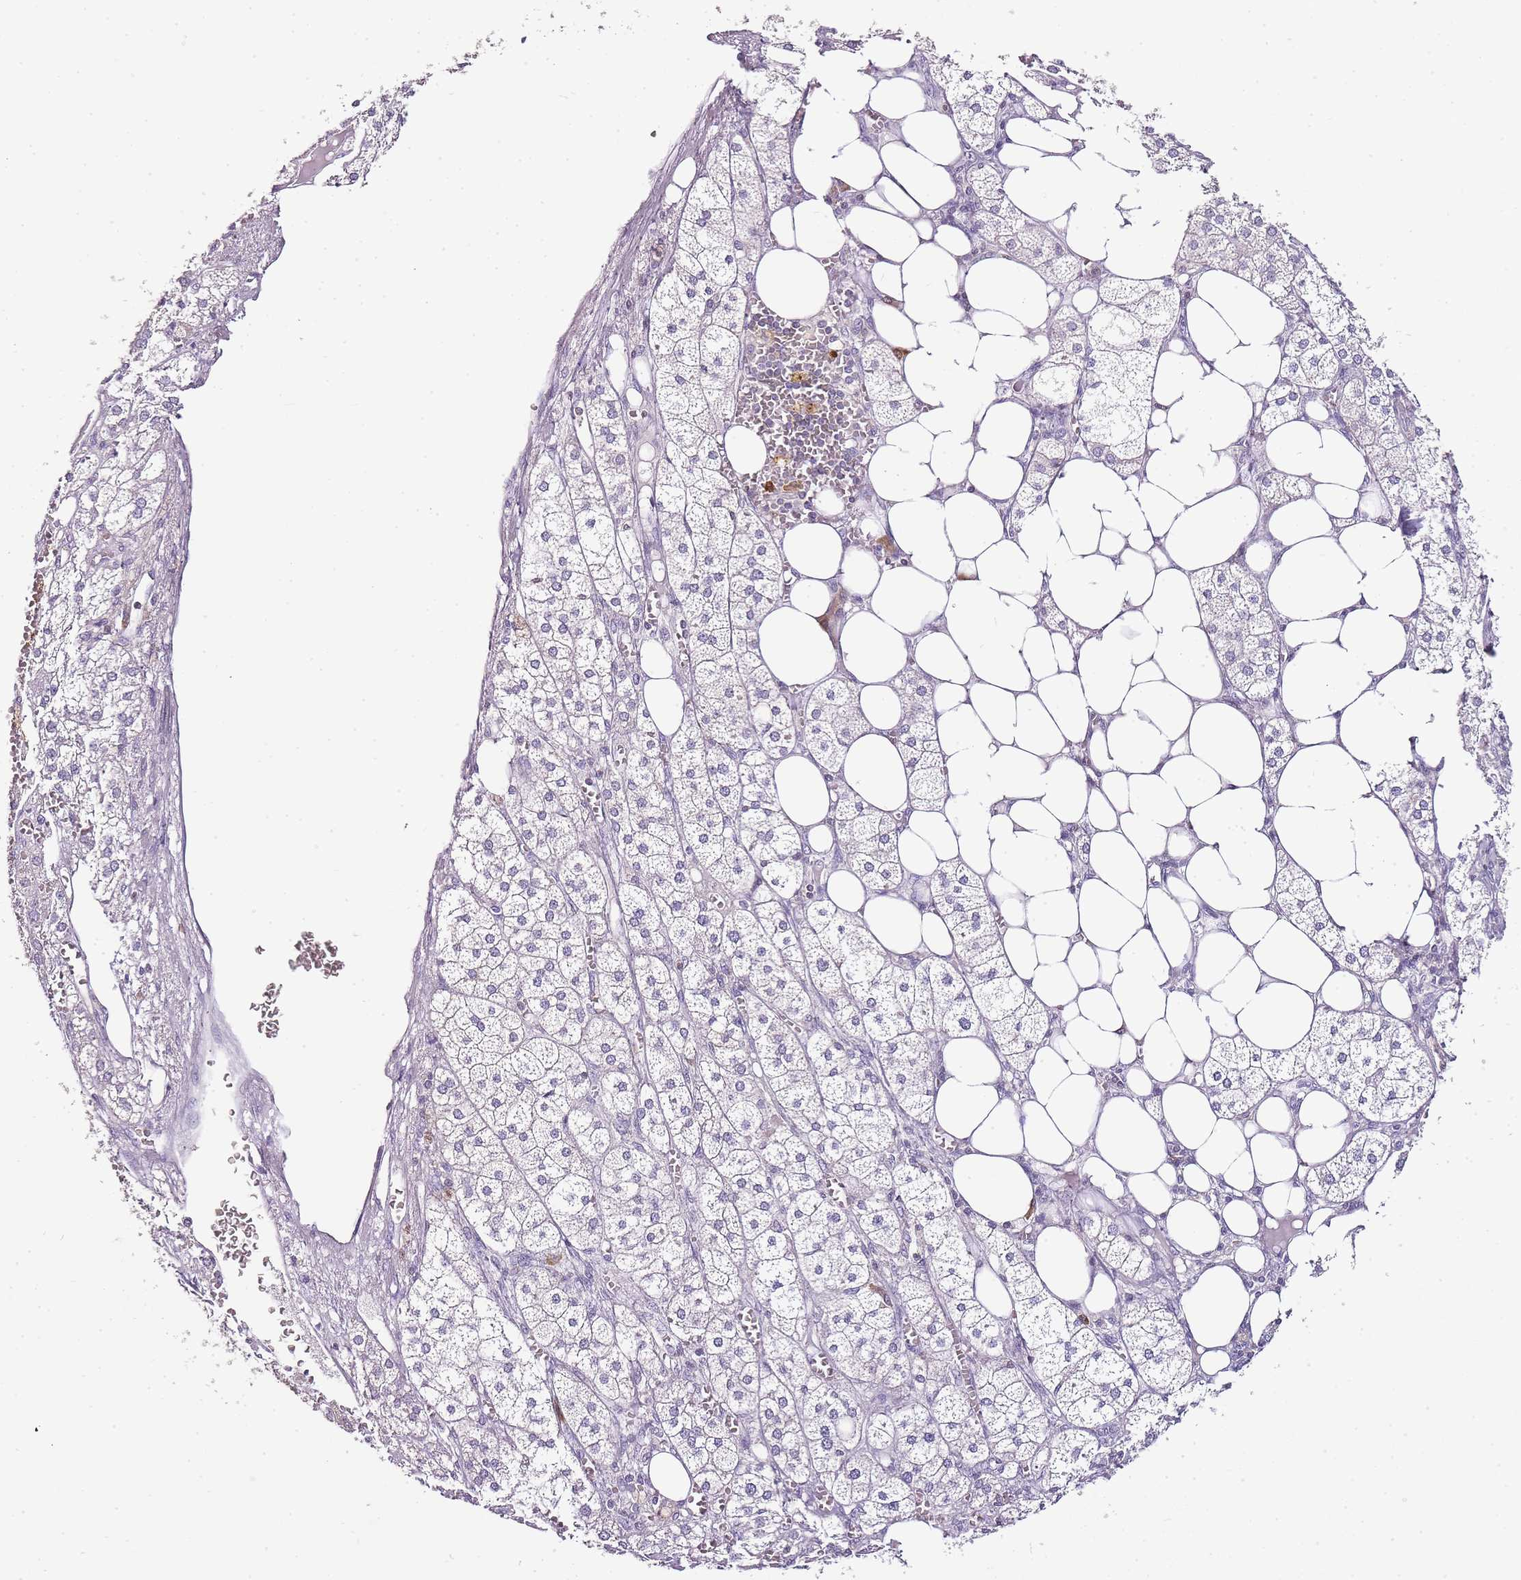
{"staining": {"intensity": "negative", "quantity": "none", "location": "none"}, "tissue": "adrenal gland", "cell_type": "Glandular cells", "image_type": "normal", "snomed": [{"axis": "morphology", "description": "Normal tissue, NOS"}, {"axis": "topography", "description": "Adrenal gland"}], "caption": "DAB immunohistochemical staining of unremarkable human adrenal gland exhibits no significant positivity in glandular cells.", "gene": "ZBP1", "patient": {"sex": "female", "age": 61}}